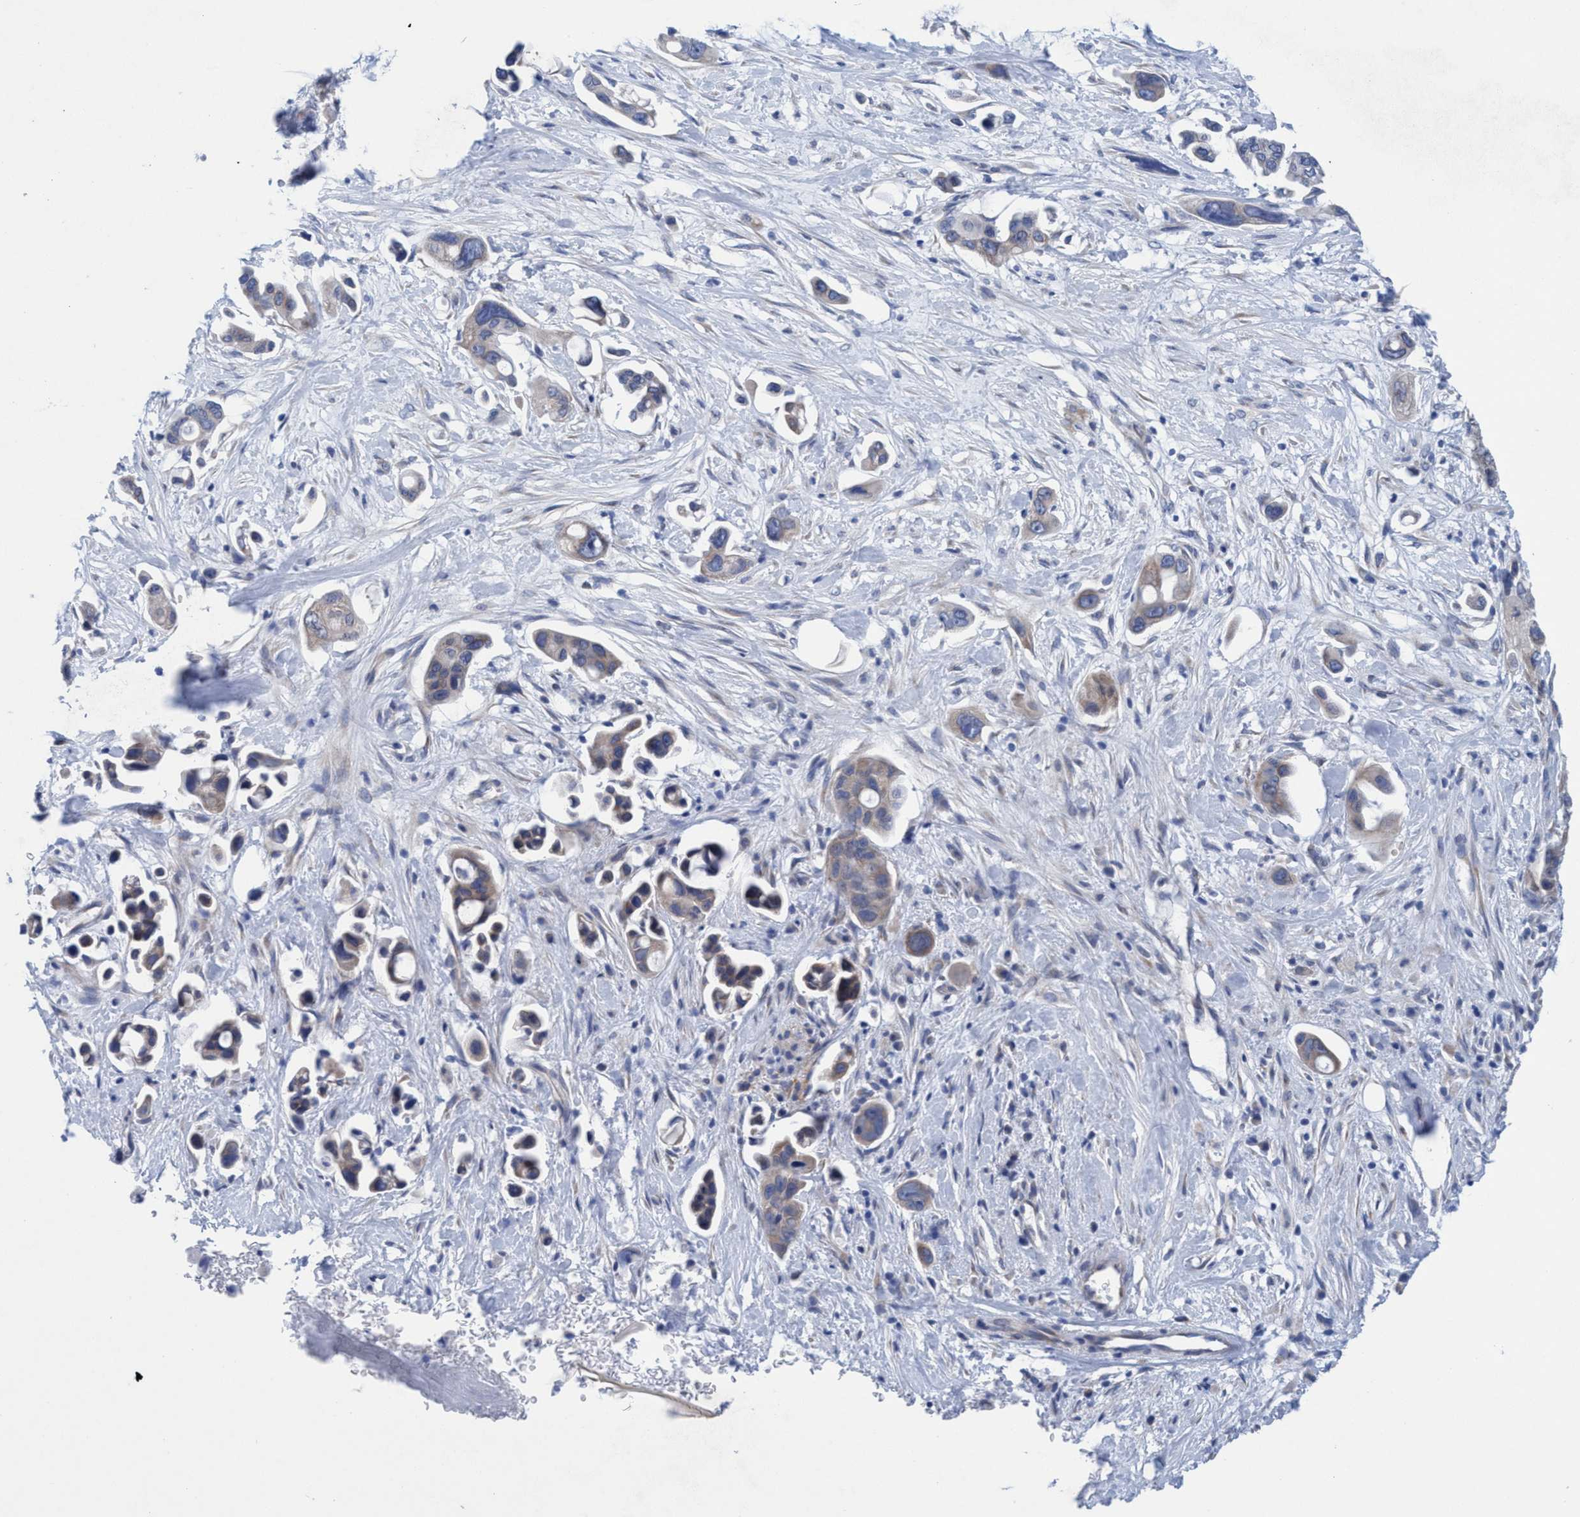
{"staining": {"intensity": "weak", "quantity": "25%-75%", "location": "cytoplasmic/membranous"}, "tissue": "pancreatic cancer", "cell_type": "Tumor cells", "image_type": "cancer", "snomed": [{"axis": "morphology", "description": "Adenocarcinoma, NOS"}, {"axis": "topography", "description": "Pancreas"}], "caption": "Human pancreatic adenocarcinoma stained for a protein (brown) shows weak cytoplasmic/membranous positive staining in about 25%-75% of tumor cells.", "gene": "RSAD1", "patient": {"sex": "male", "age": 53}}